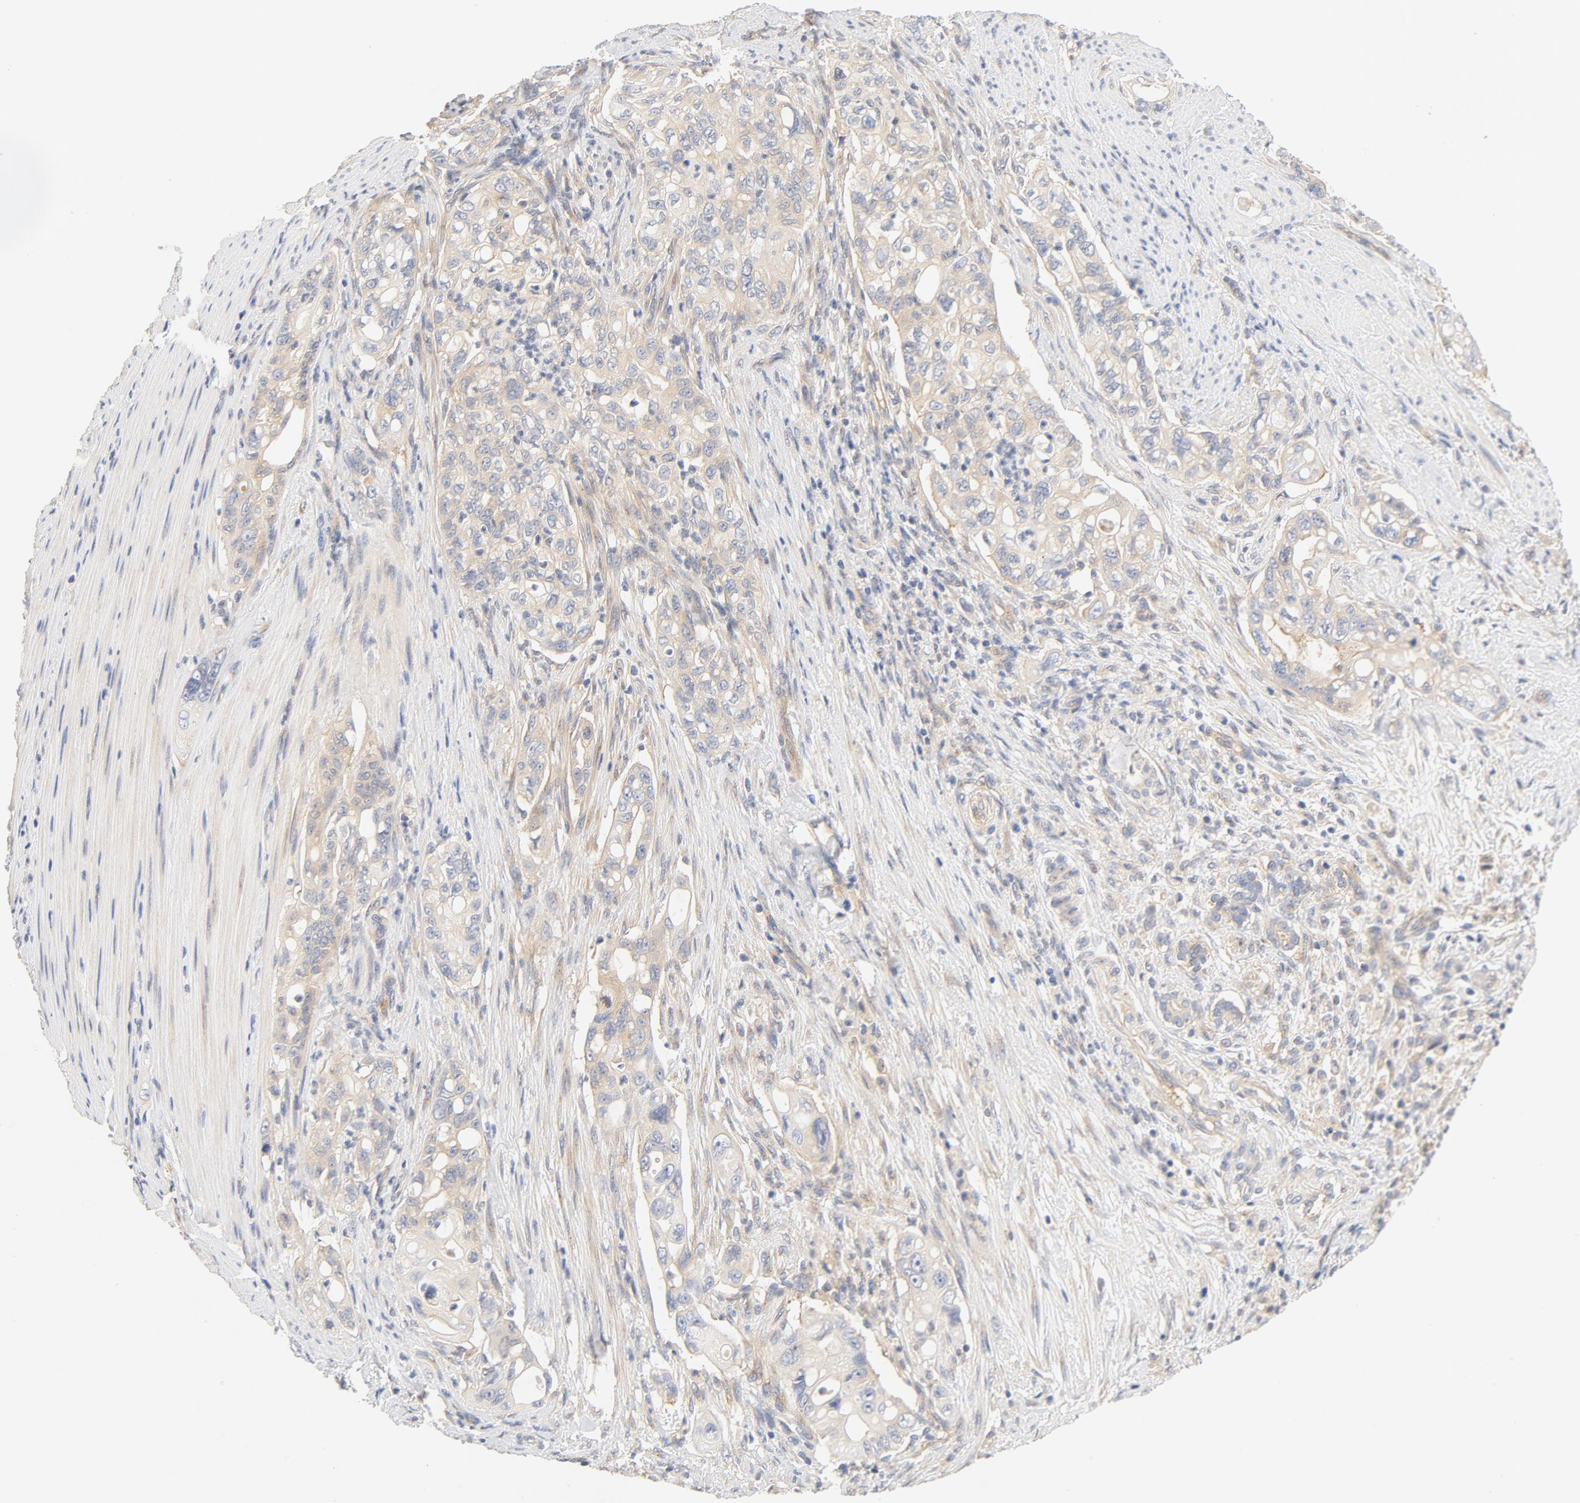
{"staining": {"intensity": "moderate", "quantity": ">75%", "location": "cytoplasmic/membranous"}, "tissue": "pancreatic cancer", "cell_type": "Tumor cells", "image_type": "cancer", "snomed": [{"axis": "morphology", "description": "Normal tissue, NOS"}, {"axis": "topography", "description": "Pancreas"}], "caption": "A brown stain highlights moderate cytoplasmic/membranous positivity of a protein in human pancreatic cancer tumor cells.", "gene": "DYNC1H1", "patient": {"sex": "male", "age": 42}}